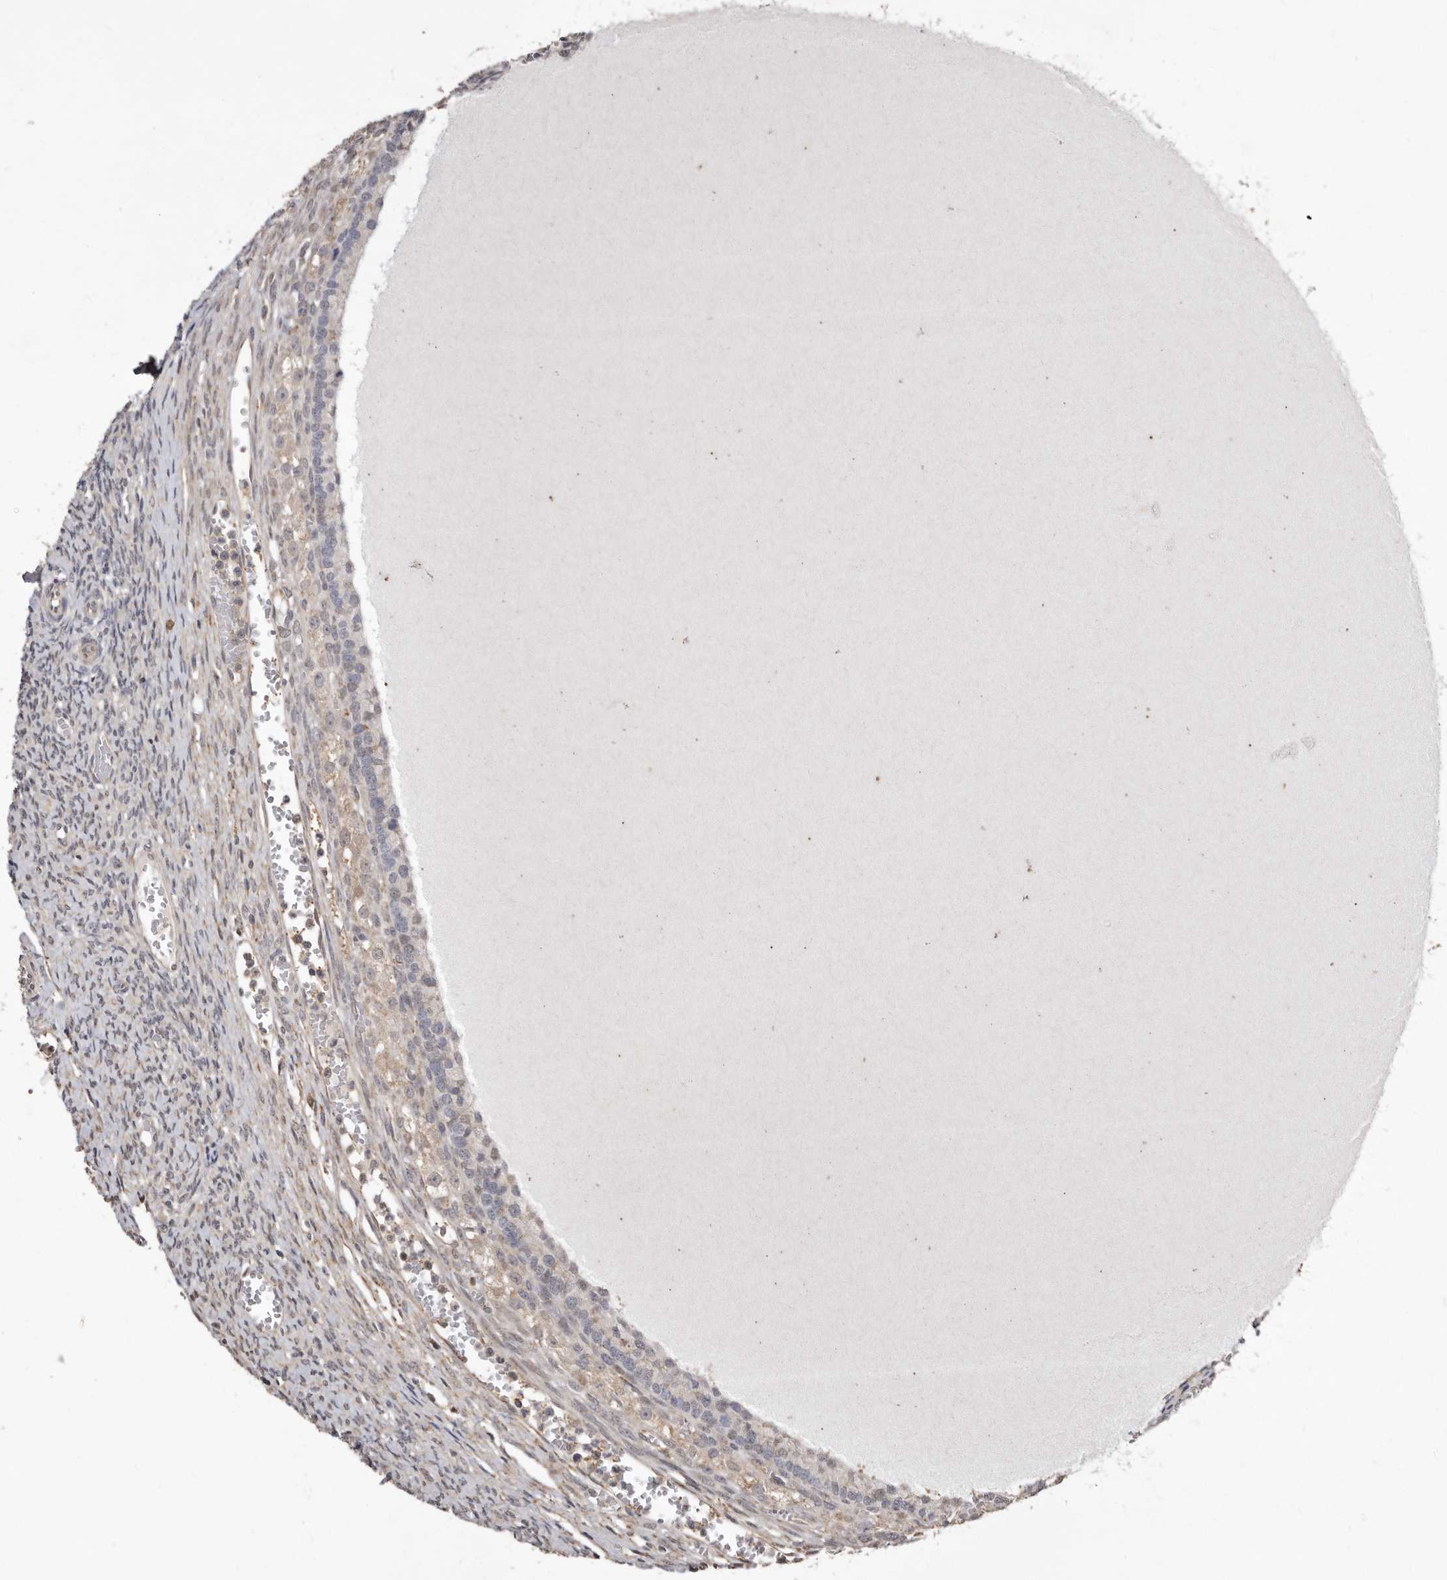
{"staining": {"intensity": "negative", "quantity": "none", "location": "none"}, "tissue": "ovary", "cell_type": "Ovarian stroma cells", "image_type": "normal", "snomed": [{"axis": "morphology", "description": "Normal tissue, NOS"}, {"axis": "topography", "description": "Ovary"}], "caption": "There is no significant staining in ovarian stroma cells of ovary. (DAB (3,3'-diaminobenzidine) immunohistochemistry (IHC) visualized using brightfield microscopy, high magnification).", "gene": "RRM2B", "patient": {"sex": "female", "age": 41}}